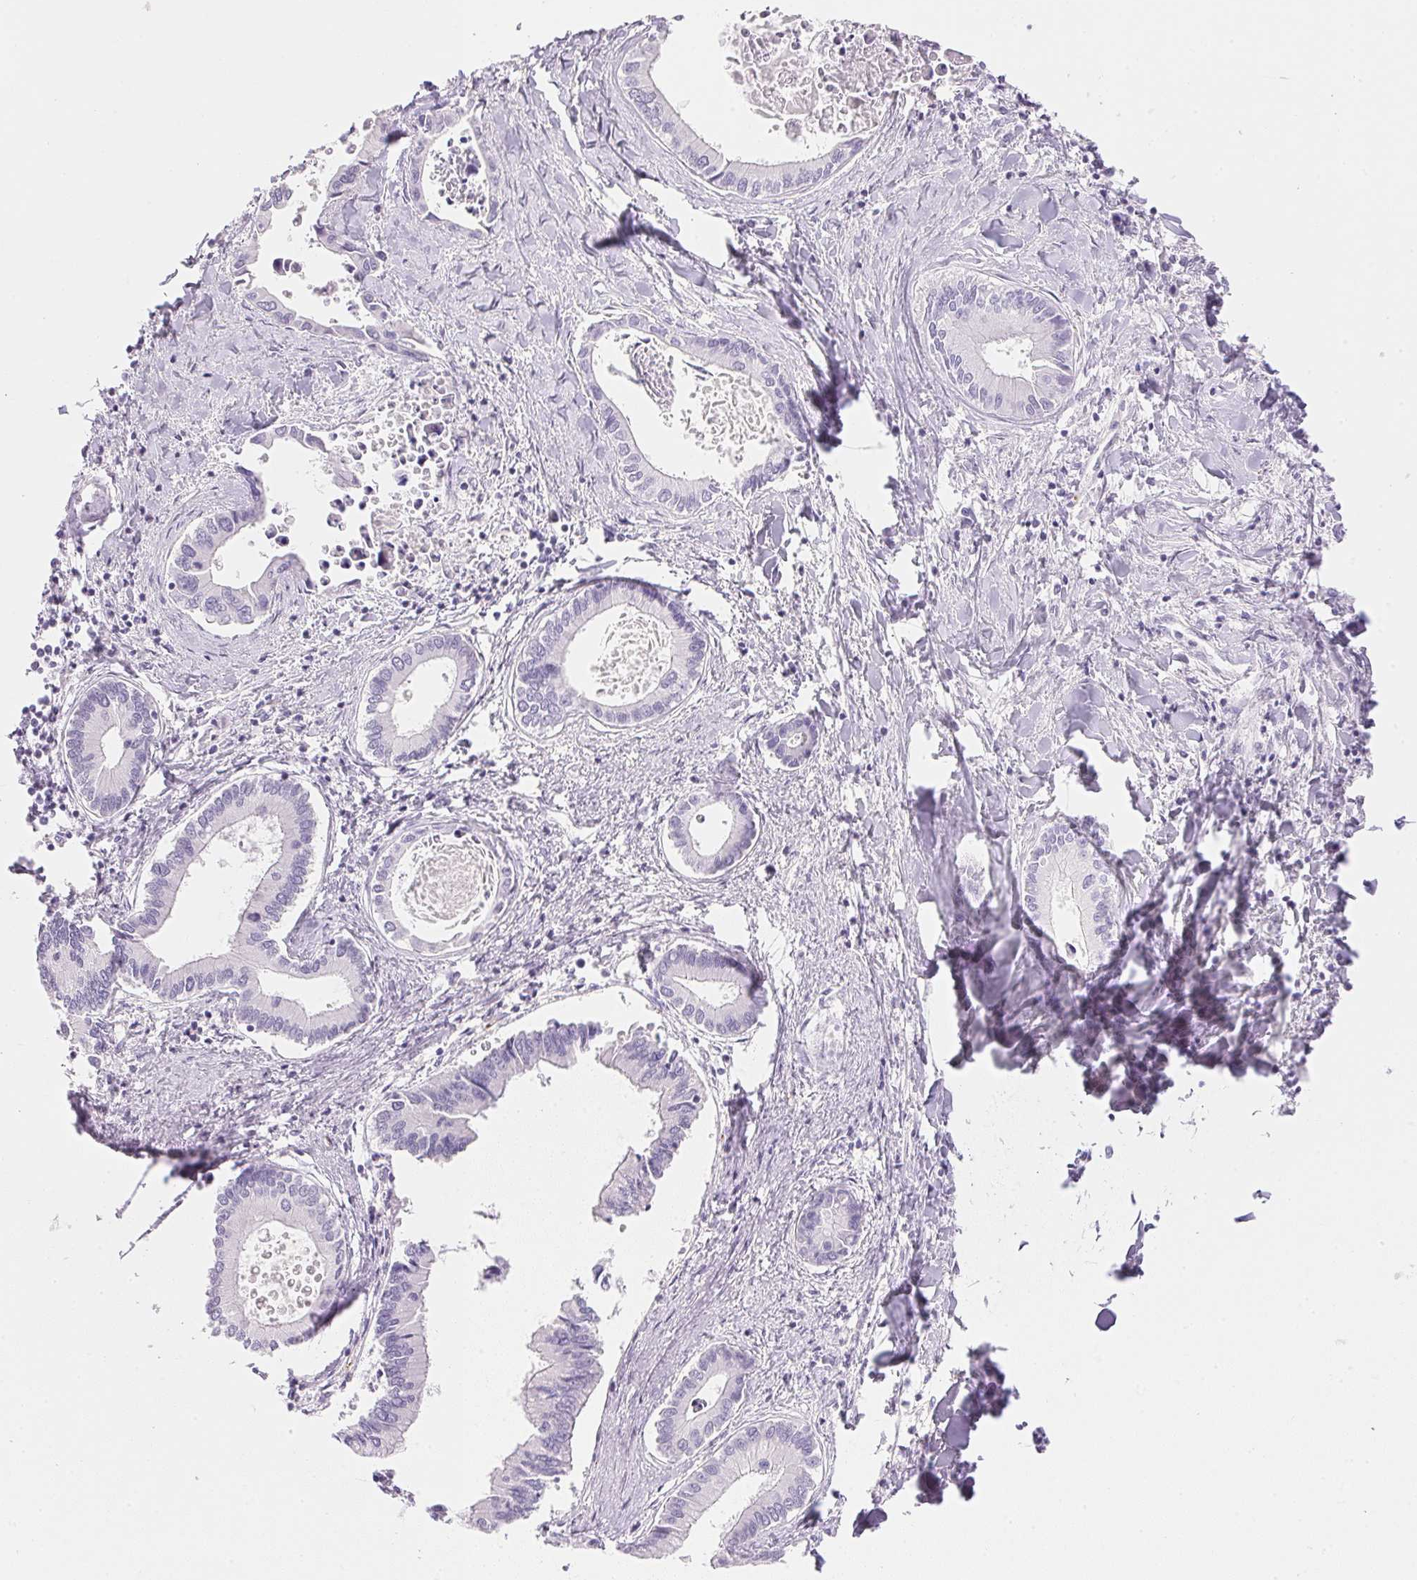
{"staining": {"intensity": "negative", "quantity": "none", "location": "none"}, "tissue": "liver cancer", "cell_type": "Tumor cells", "image_type": "cancer", "snomed": [{"axis": "morphology", "description": "Cholangiocarcinoma"}, {"axis": "topography", "description": "Liver"}], "caption": "High power microscopy image of an IHC histopathology image of liver cholangiocarcinoma, revealing no significant positivity in tumor cells. Brightfield microscopy of immunohistochemistry (IHC) stained with DAB (3,3'-diaminobenzidine) (brown) and hematoxylin (blue), captured at high magnification.", "gene": "KCNE2", "patient": {"sex": "male", "age": 66}}